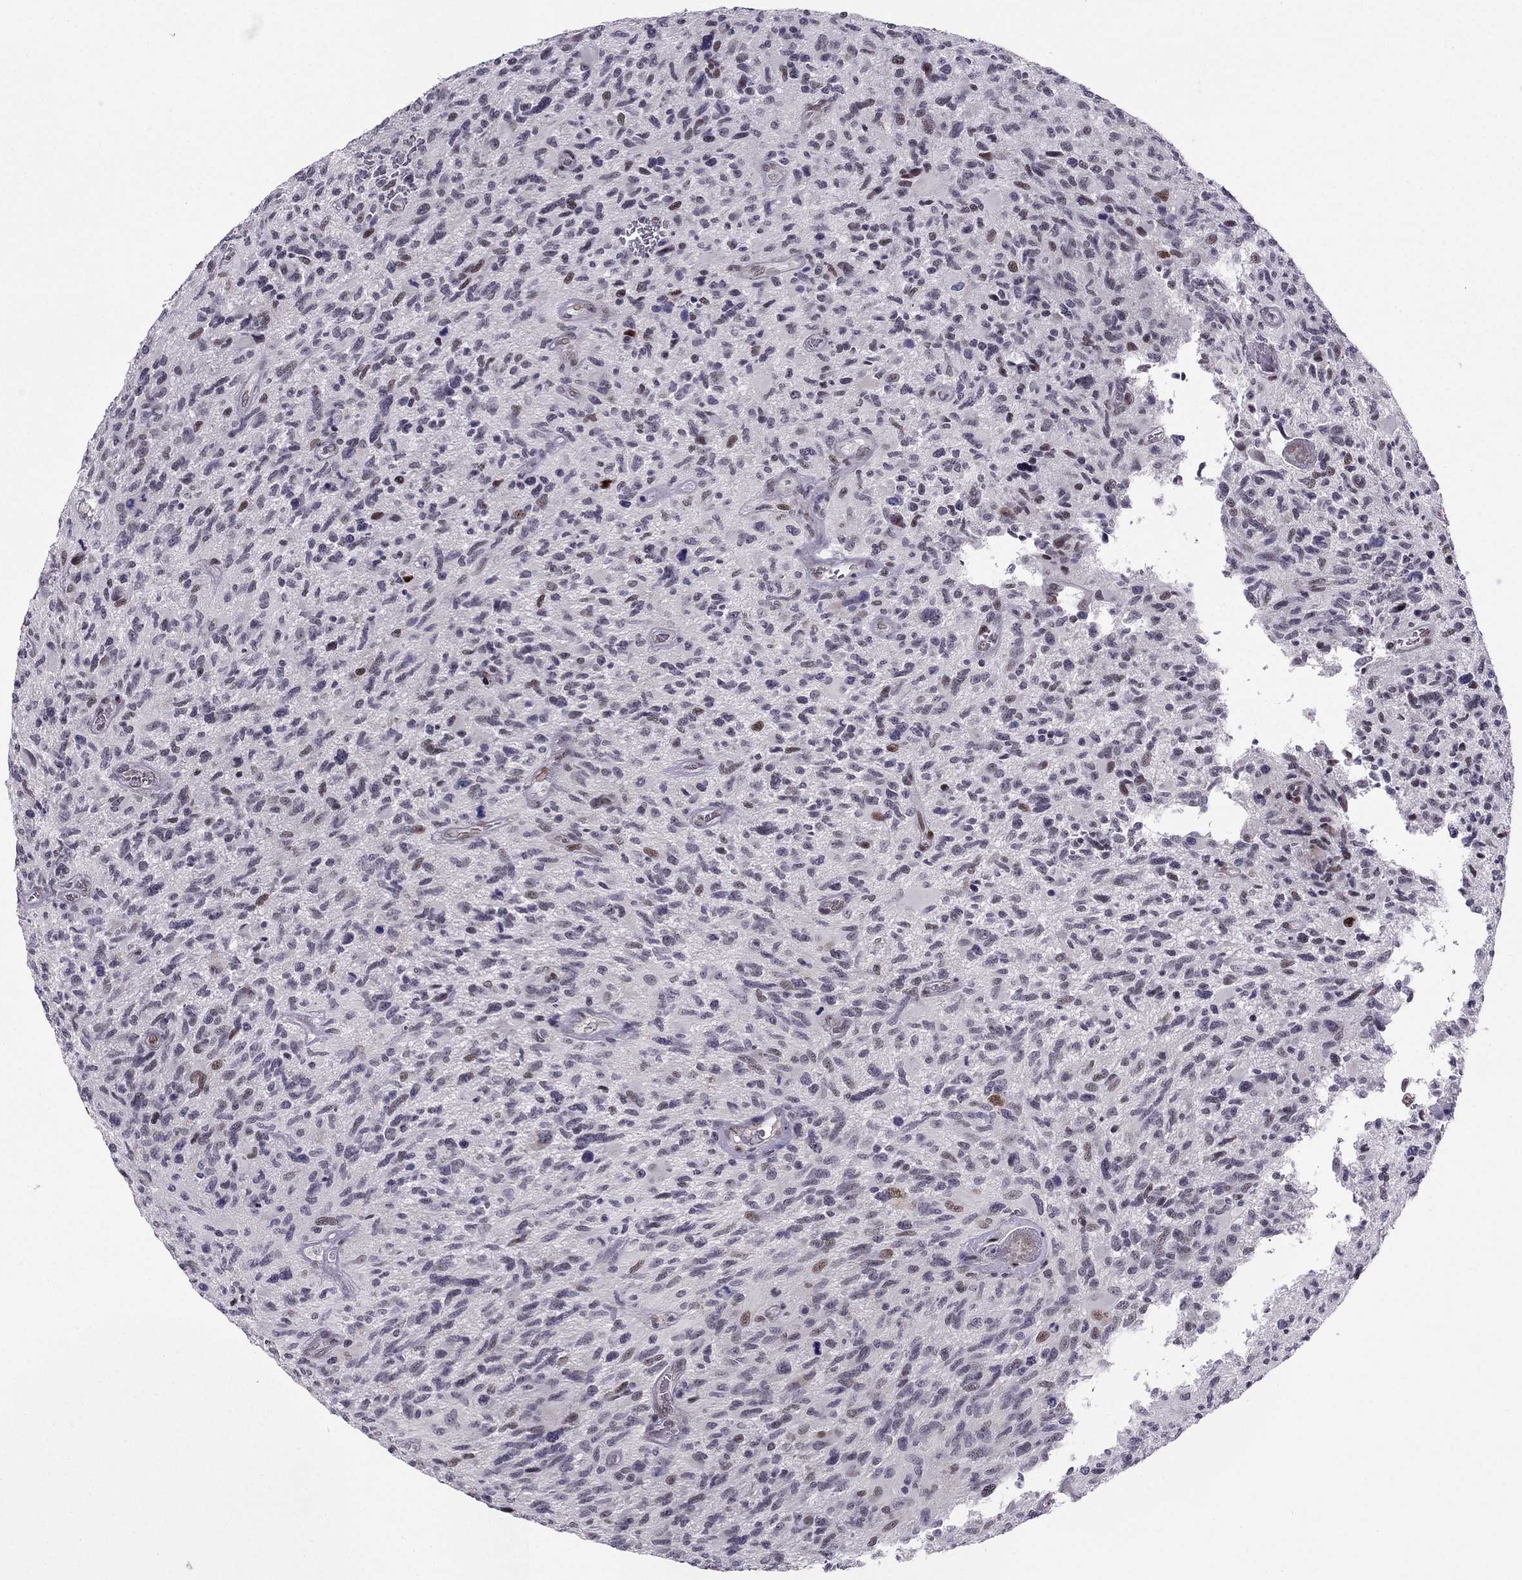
{"staining": {"intensity": "negative", "quantity": "none", "location": "none"}, "tissue": "glioma", "cell_type": "Tumor cells", "image_type": "cancer", "snomed": [{"axis": "morphology", "description": "Glioma, malignant, NOS"}, {"axis": "morphology", "description": "Glioma, malignant, High grade"}, {"axis": "topography", "description": "Brain"}], "caption": "This is an IHC histopathology image of human glioma. There is no expression in tumor cells.", "gene": "RPRD2", "patient": {"sex": "female", "age": 71}}